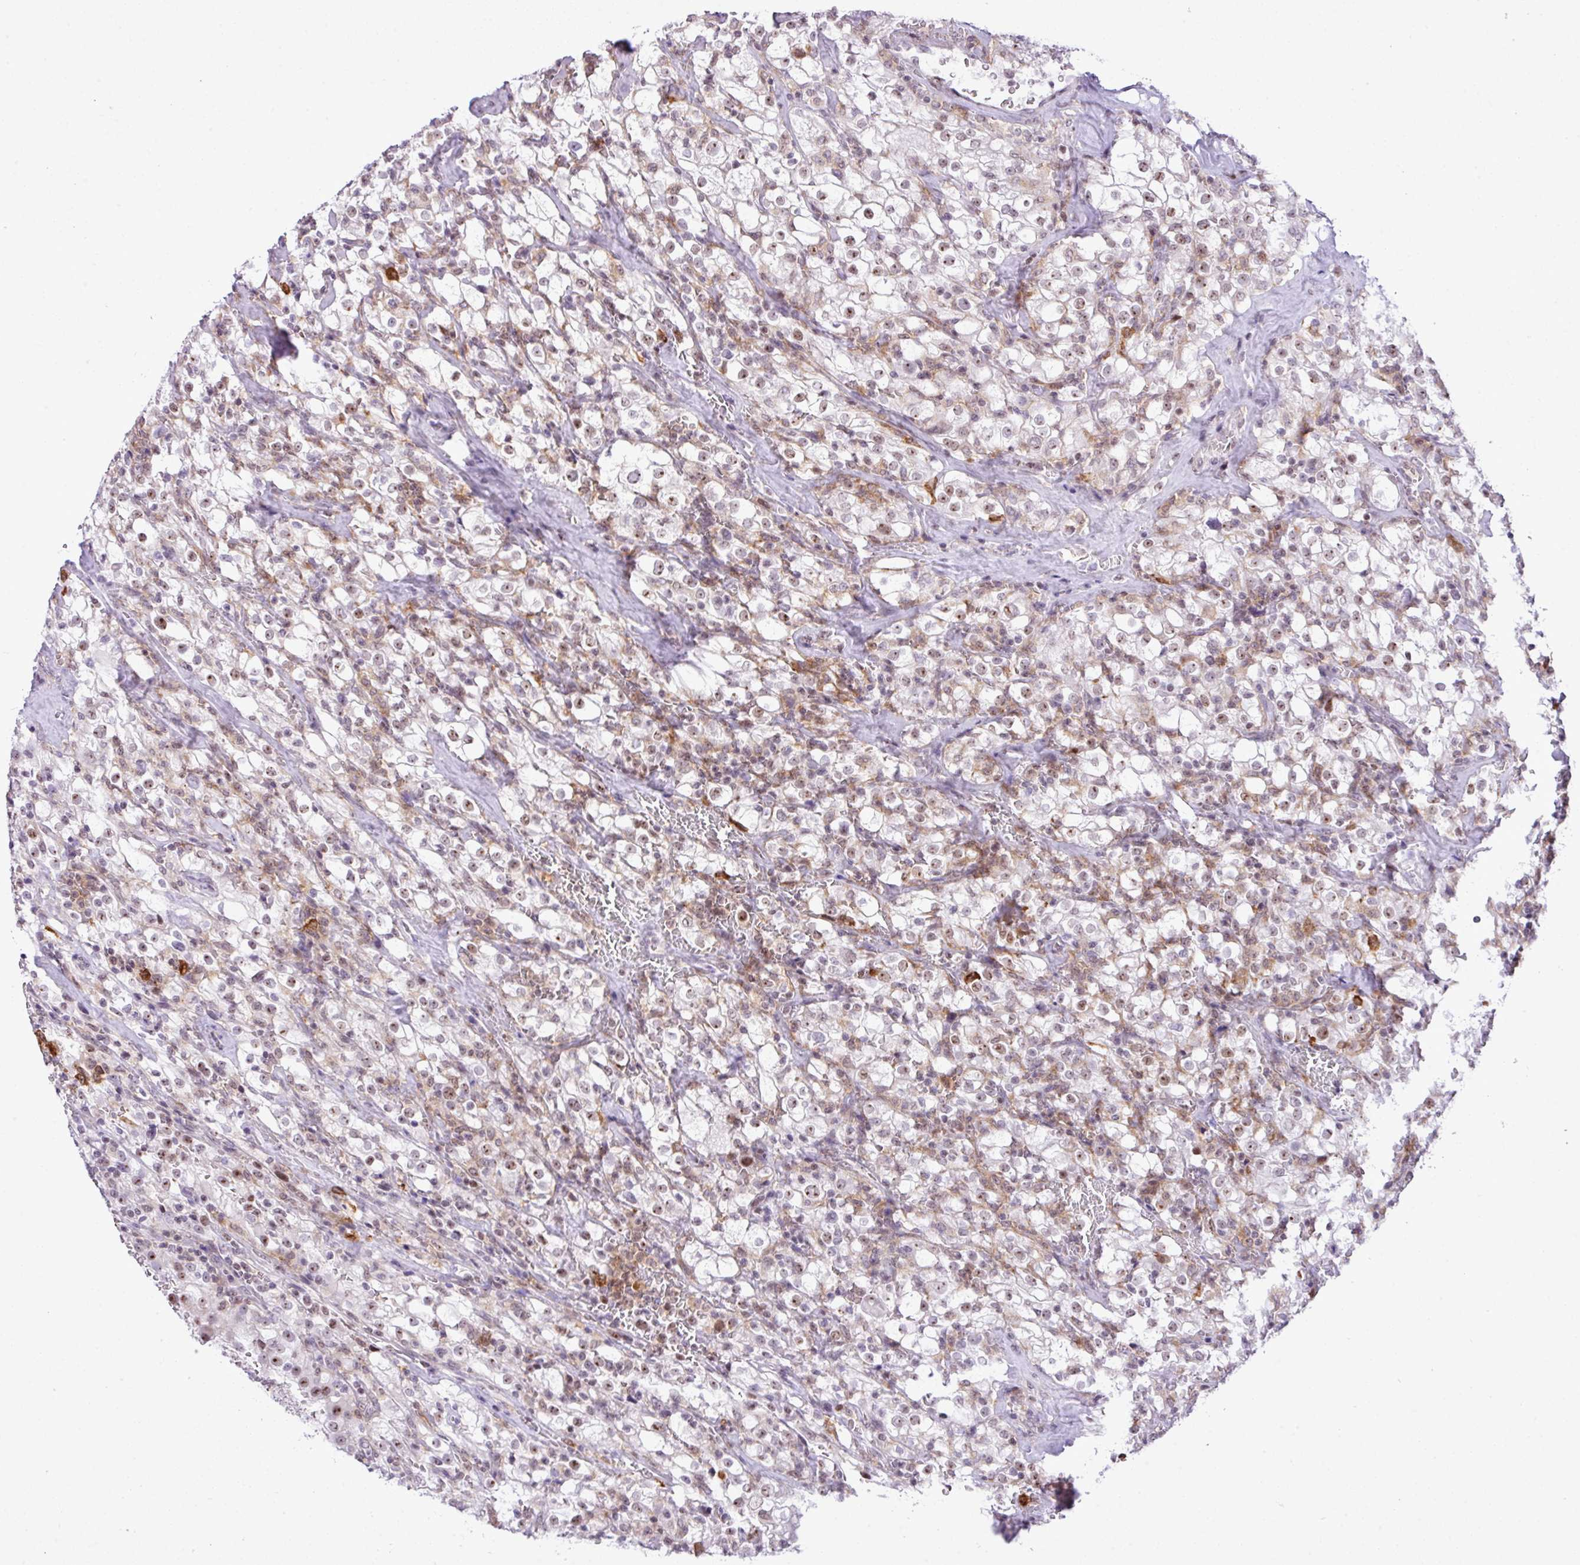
{"staining": {"intensity": "weak", "quantity": "25%-75%", "location": "nuclear"}, "tissue": "renal cancer", "cell_type": "Tumor cells", "image_type": "cancer", "snomed": [{"axis": "morphology", "description": "Adenocarcinoma, NOS"}, {"axis": "topography", "description": "Kidney"}], "caption": "Protein expression analysis of human renal cancer reveals weak nuclear staining in approximately 25%-75% of tumor cells.", "gene": "CCDC137", "patient": {"sex": "female", "age": 74}}